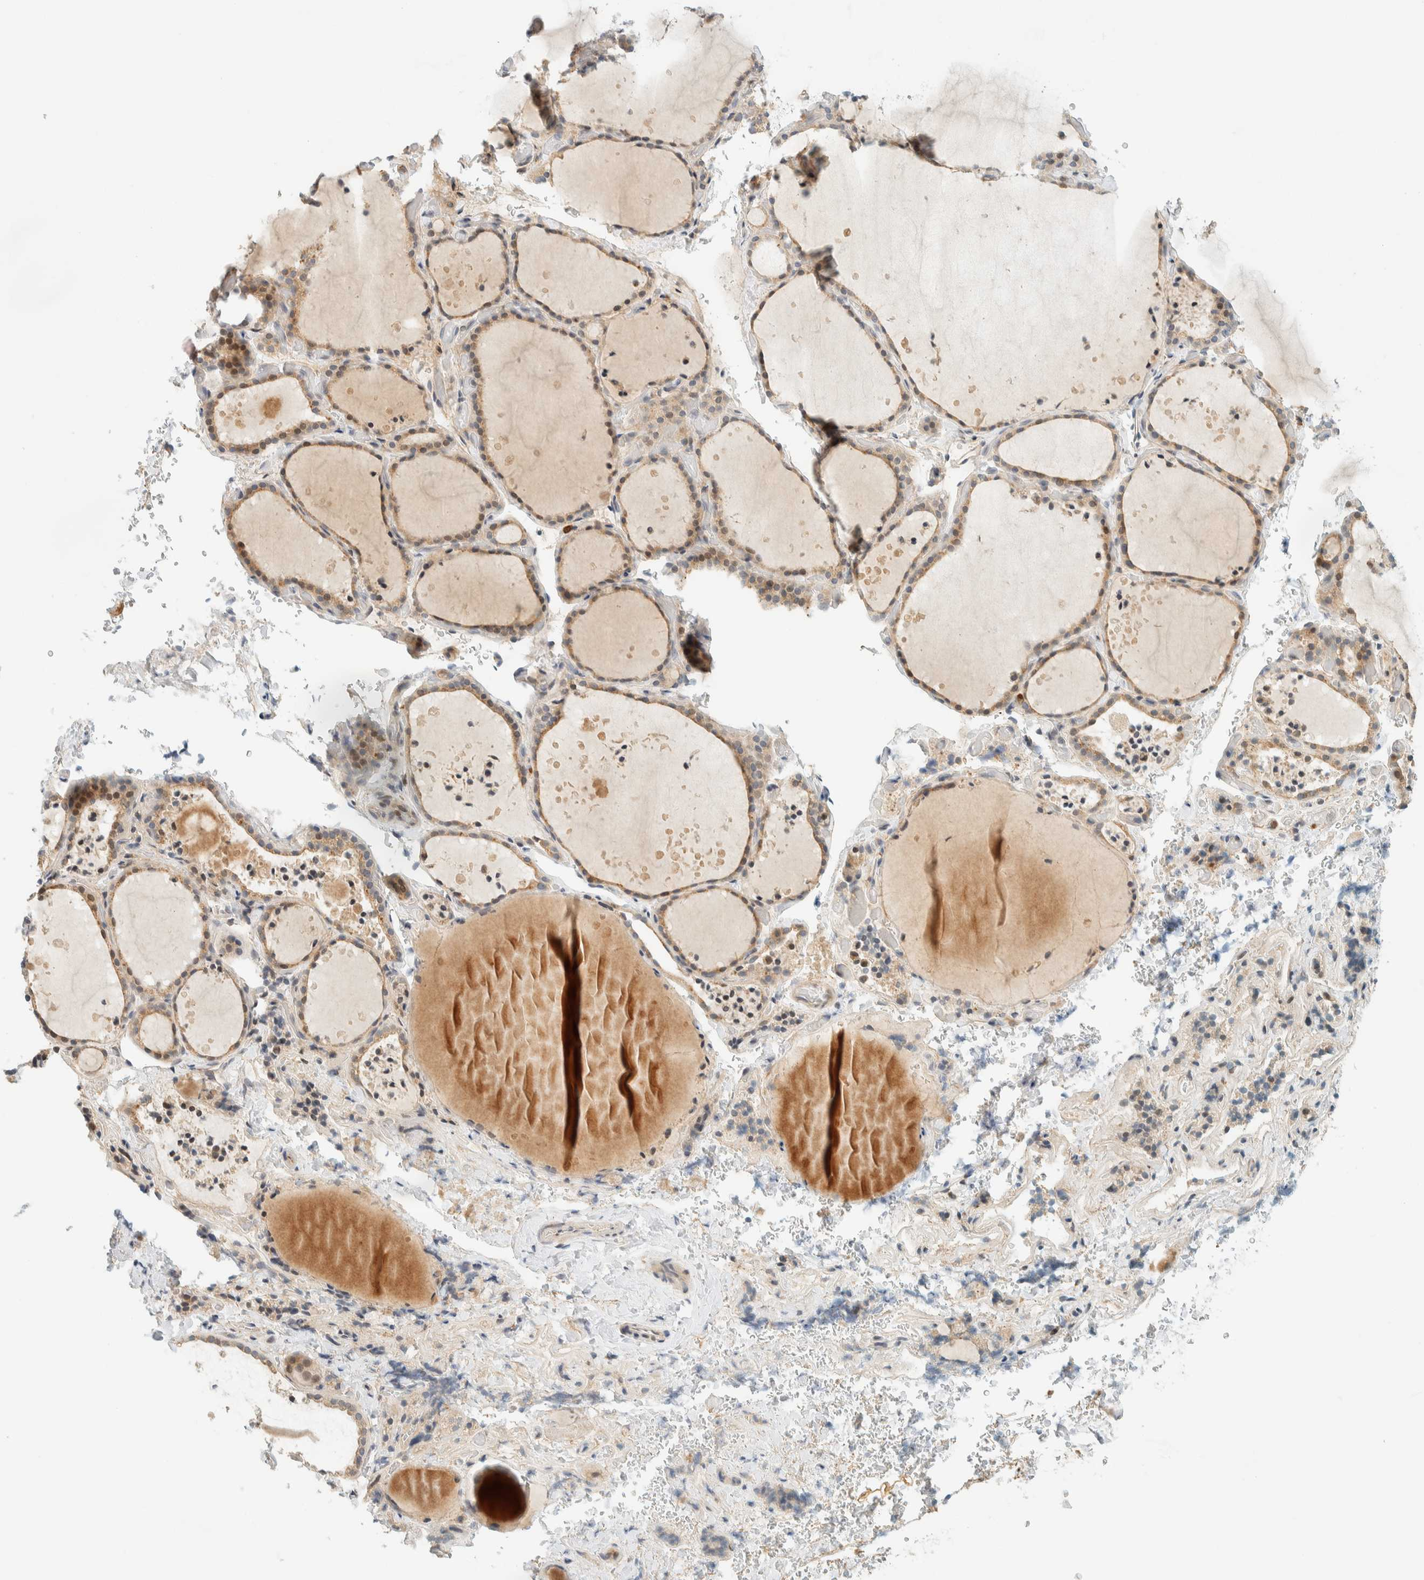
{"staining": {"intensity": "weak", "quantity": "25%-75%", "location": "cytoplasmic/membranous"}, "tissue": "thyroid gland", "cell_type": "Glandular cells", "image_type": "normal", "snomed": [{"axis": "morphology", "description": "Normal tissue, NOS"}, {"axis": "topography", "description": "Thyroid gland"}], "caption": "Human thyroid gland stained for a protein (brown) exhibits weak cytoplasmic/membranous positive staining in approximately 25%-75% of glandular cells.", "gene": "CCDC171", "patient": {"sex": "female", "age": 44}}